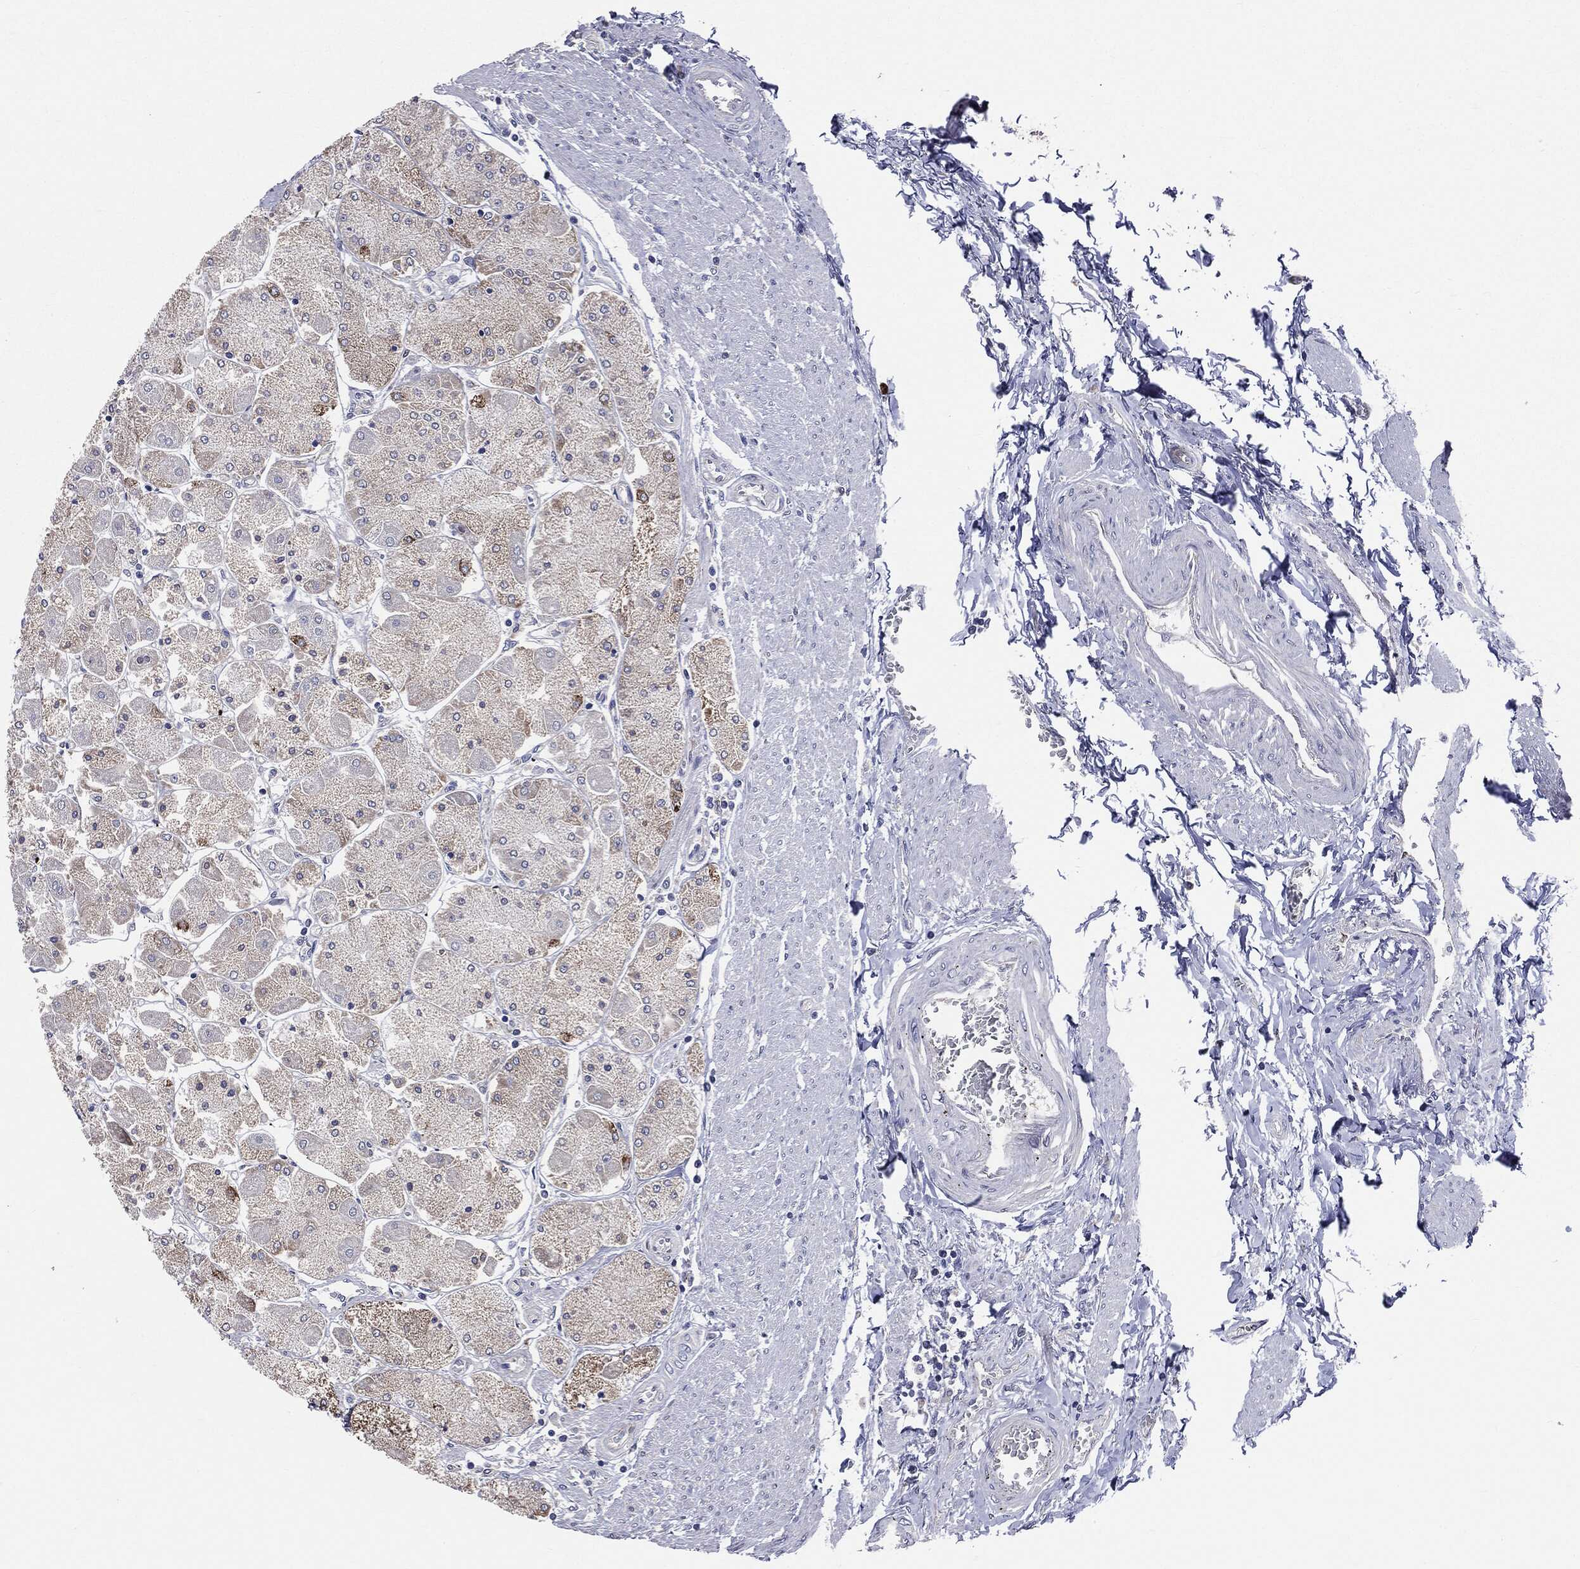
{"staining": {"intensity": "strong", "quantity": "25%-75%", "location": "cytoplasmic/membranous,nuclear"}, "tissue": "stomach", "cell_type": "Glandular cells", "image_type": "normal", "snomed": [{"axis": "morphology", "description": "Normal tissue, NOS"}, {"axis": "topography", "description": "Stomach"}], "caption": "An image showing strong cytoplasmic/membranous,nuclear expression in about 25%-75% of glandular cells in normal stomach, as visualized by brown immunohistochemical staining.", "gene": "PTGS2", "patient": {"sex": "male", "age": 70}}